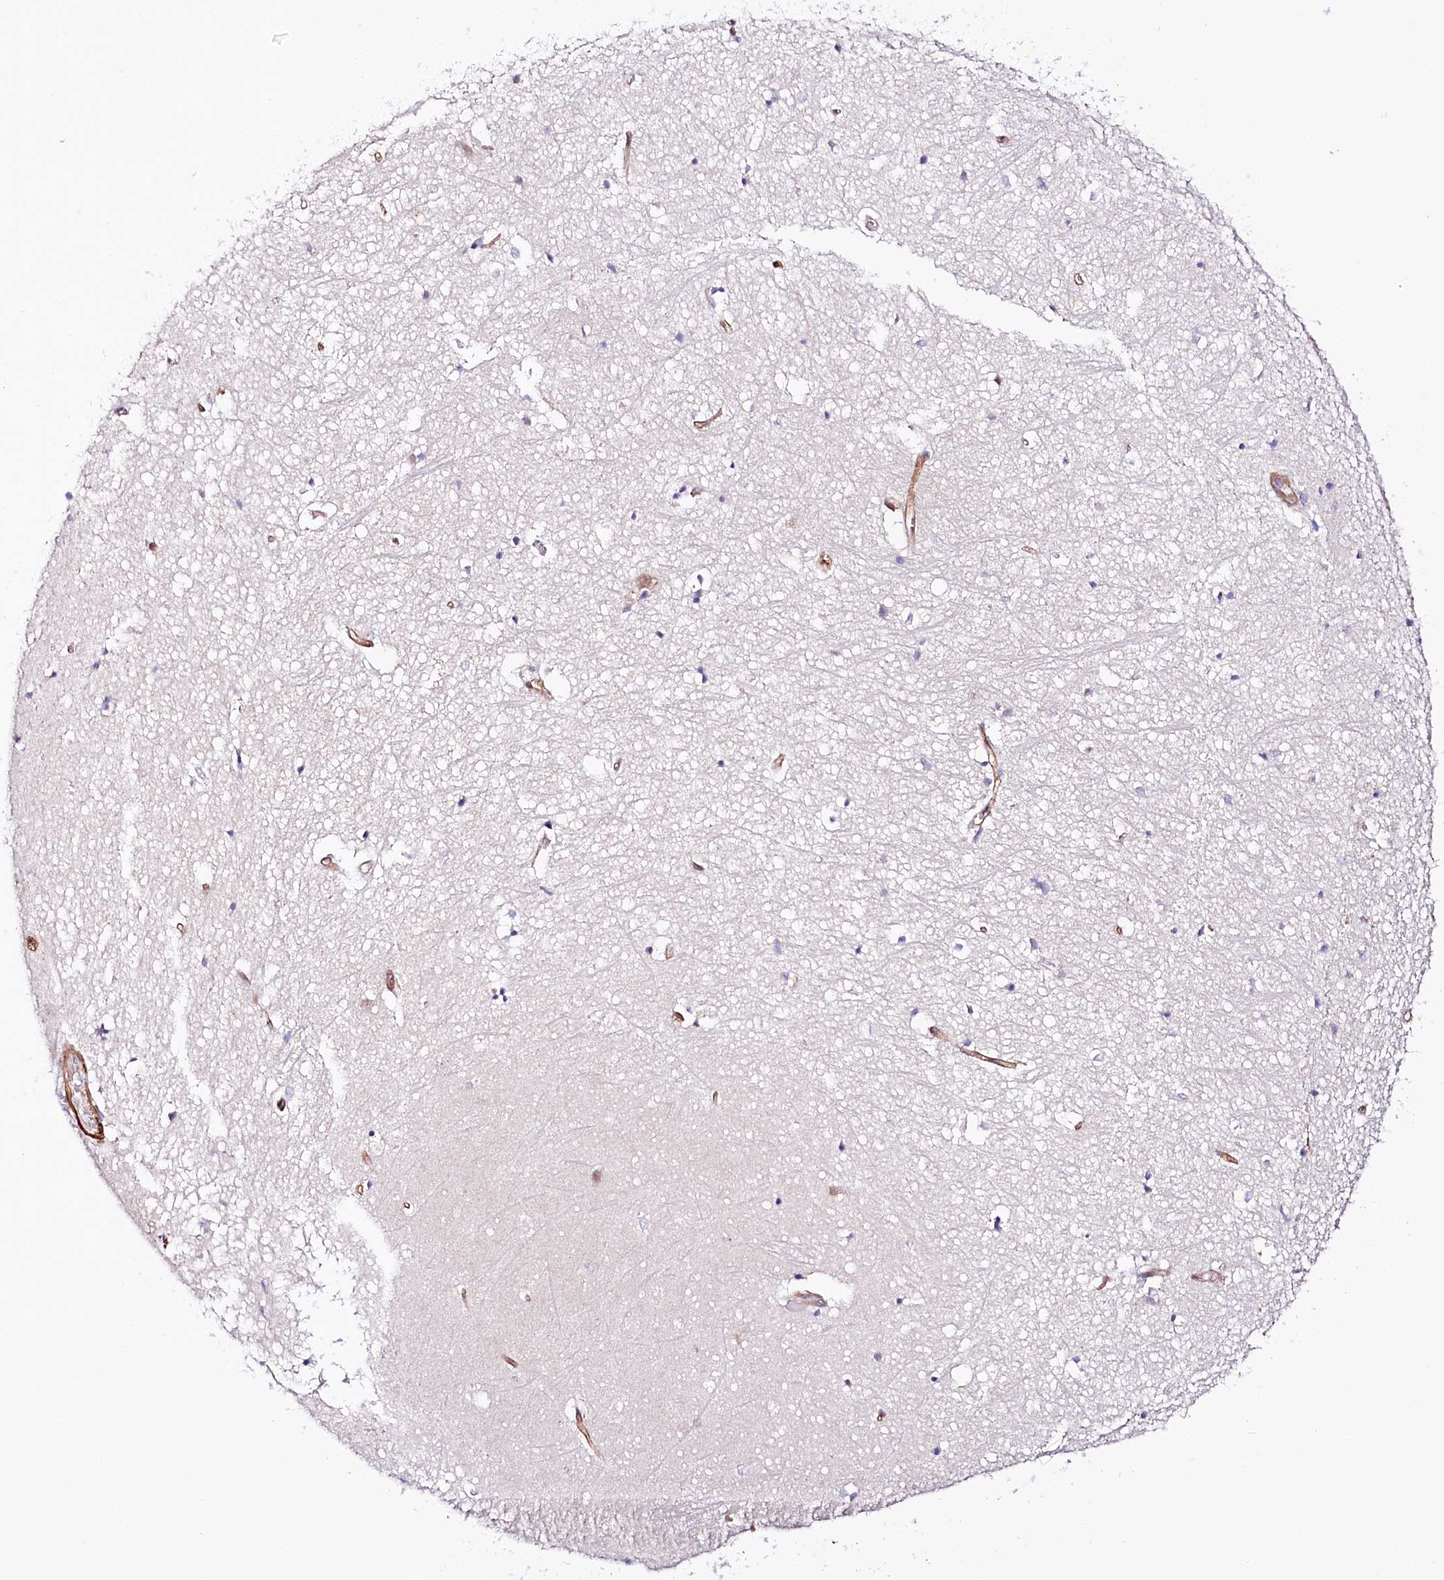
{"staining": {"intensity": "negative", "quantity": "none", "location": "none"}, "tissue": "hippocampus", "cell_type": "Glial cells", "image_type": "normal", "snomed": [{"axis": "morphology", "description": "Normal tissue, NOS"}, {"axis": "topography", "description": "Hippocampus"}], "caption": "Micrograph shows no significant protein expression in glial cells of benign hippocampus.", "gene": "PPP2R5B", "patient": {"sex": "female", "age": 64}}